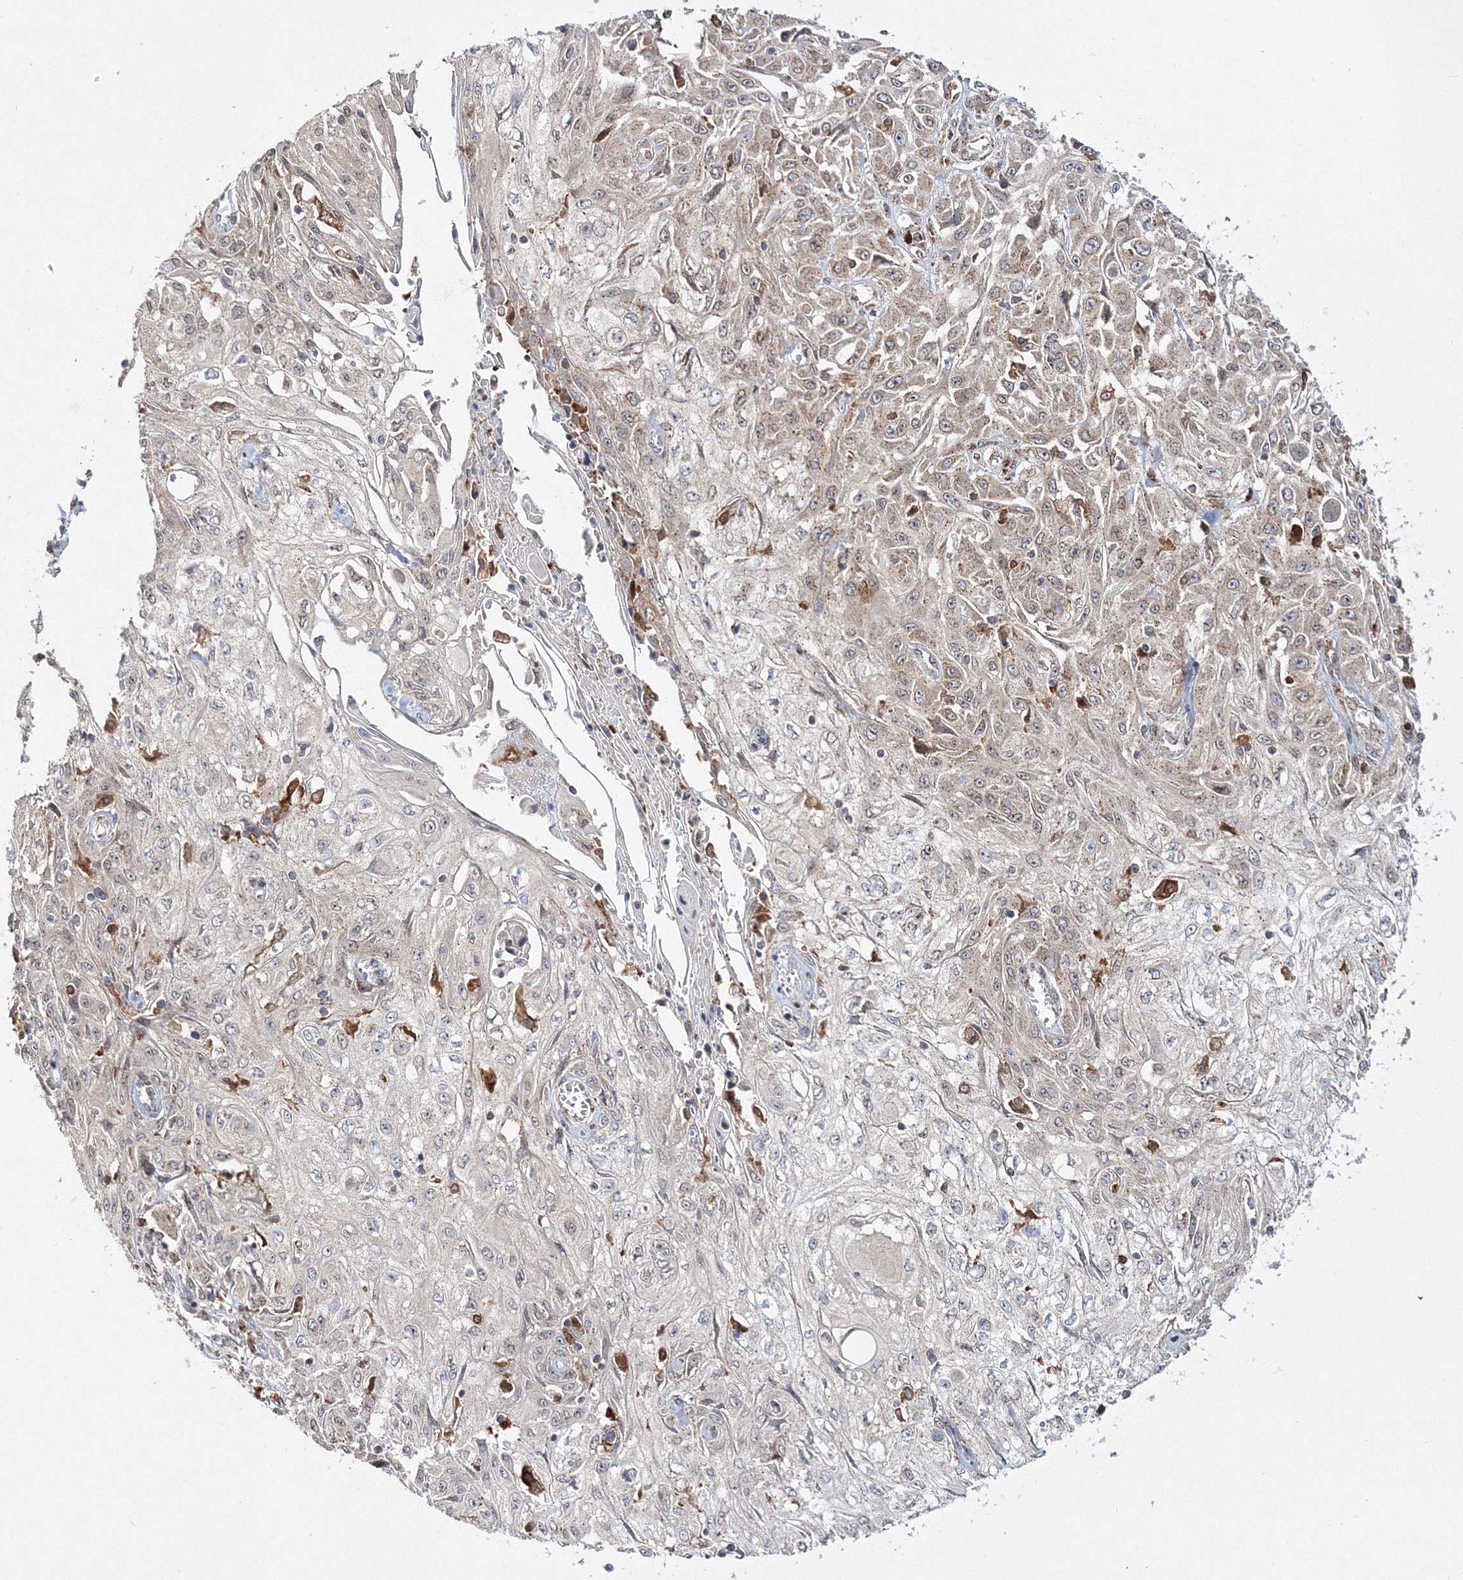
{"staining": {"intensity": "negative", "quantity": "none", "location": "none"}, "tissue": "skin cancer", "cell_type": "Tumor cells", "image_type": "cancer", "snomed": [{"axis": "morphology", "description": "Squamous cell carcinoma, NOS"}, {"axis": "morphology", "description": "Squamous cell carcinoma, metastatic, NOS"}, {"axis": "topography", "description": "Skin"}, {"axis": "topography", "description": "Lymph node"}], "caption": "Micrograph shows no significant protein expression in tumor cells of skin cancer (squamous cell carcinoma).", "gene": "ARCN1", "patient": {"sex": "male", "age": 75}}